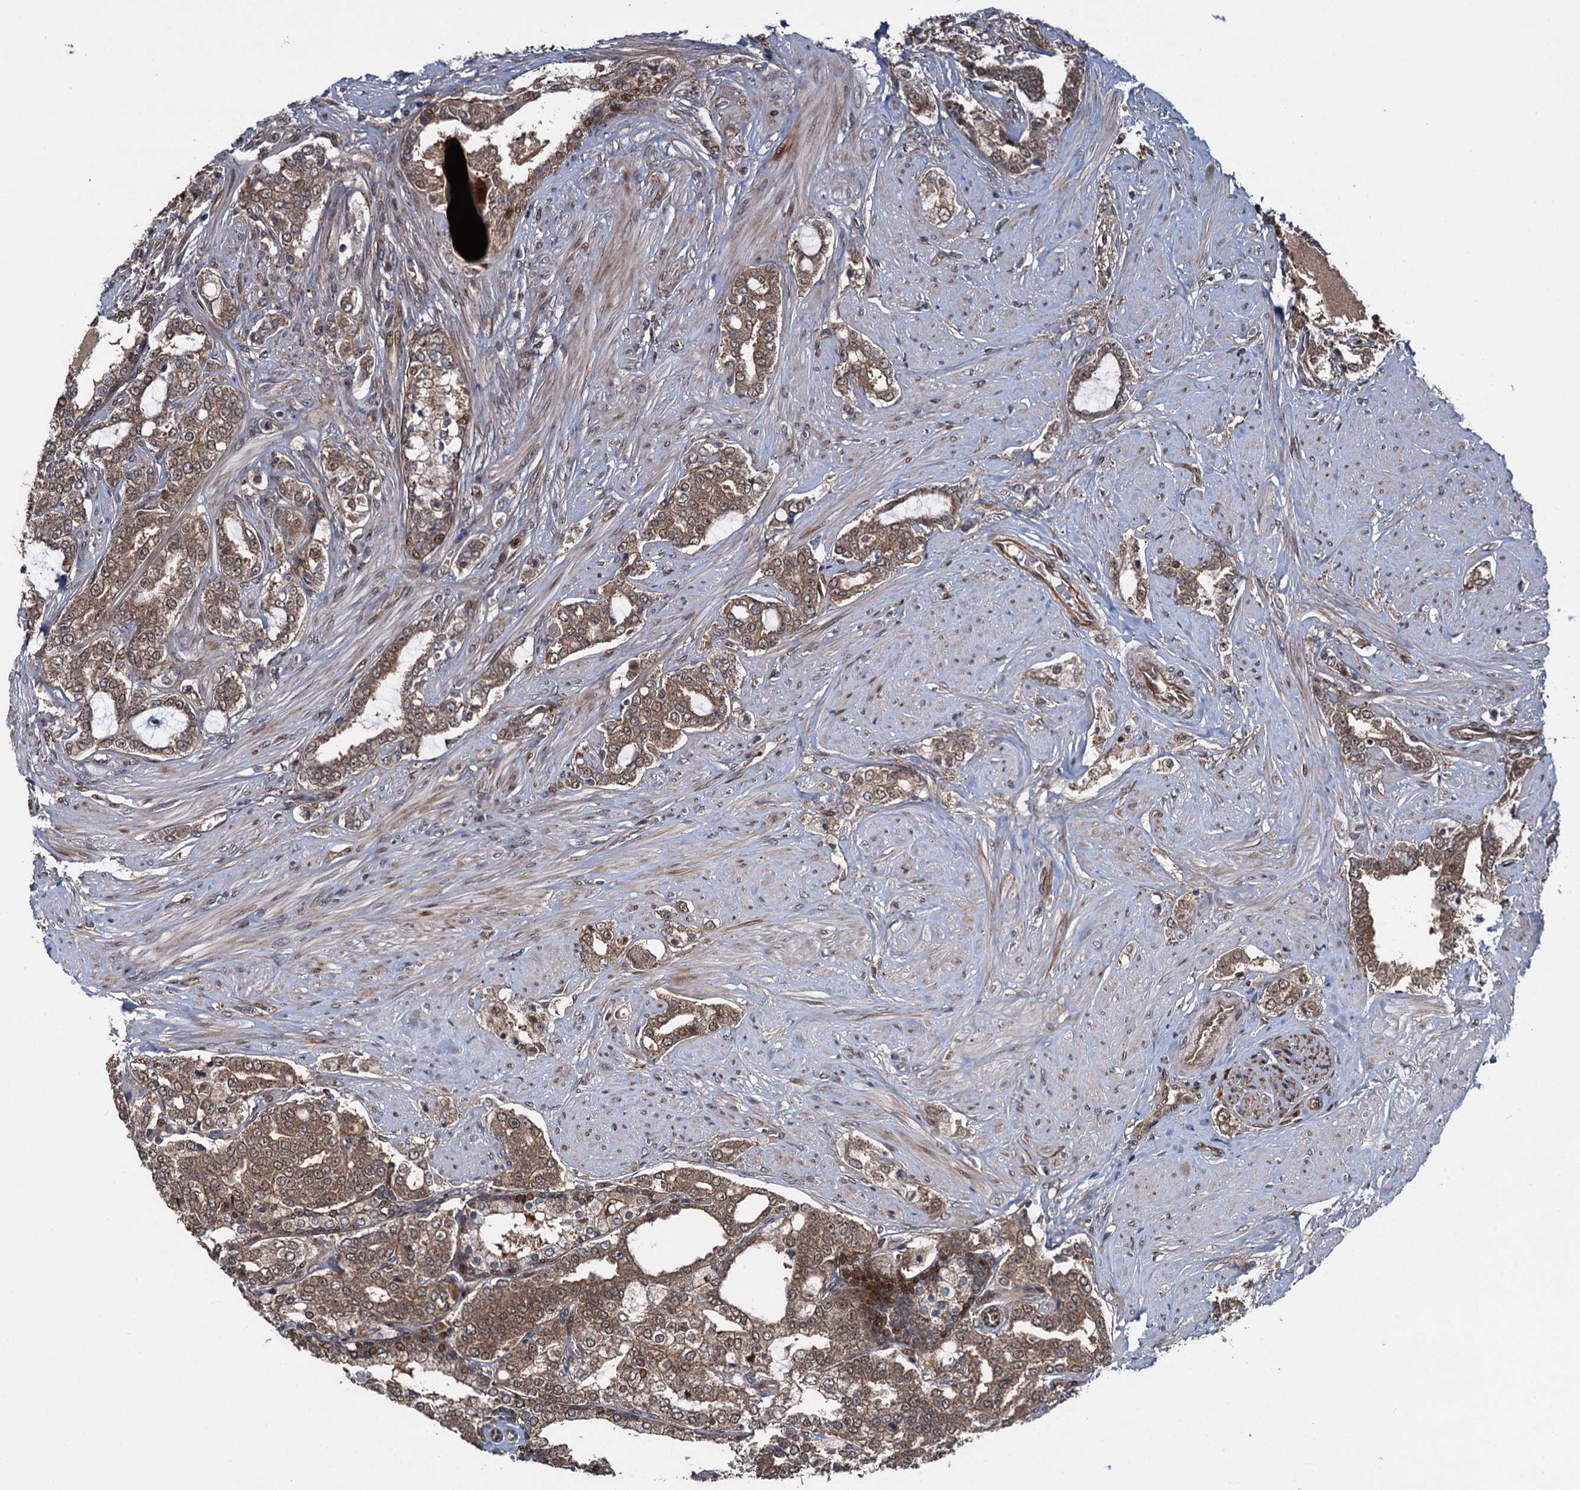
{"staining": {"intensity": "moderate", "quantity": ">75%", "location": "cytoplasmic/membranous"}, "tissue": "prostate cancer", "cell_type": "Tumor cells", "image_type": "cancer", "snomed": [{"axis": "morphology", "description": "Adenocarcinoma, High grade"}, {"axis": "topography", "description": "Prostate"}], "caption": "This is an image of immunohistochemistry (IHC) staining of prostate cancer, which shows moderate staining in the cytoplasmic/membranous of tumor cells.", "gene": "RHOBTB1", "patient": {"sex": "male", "age": 64}}